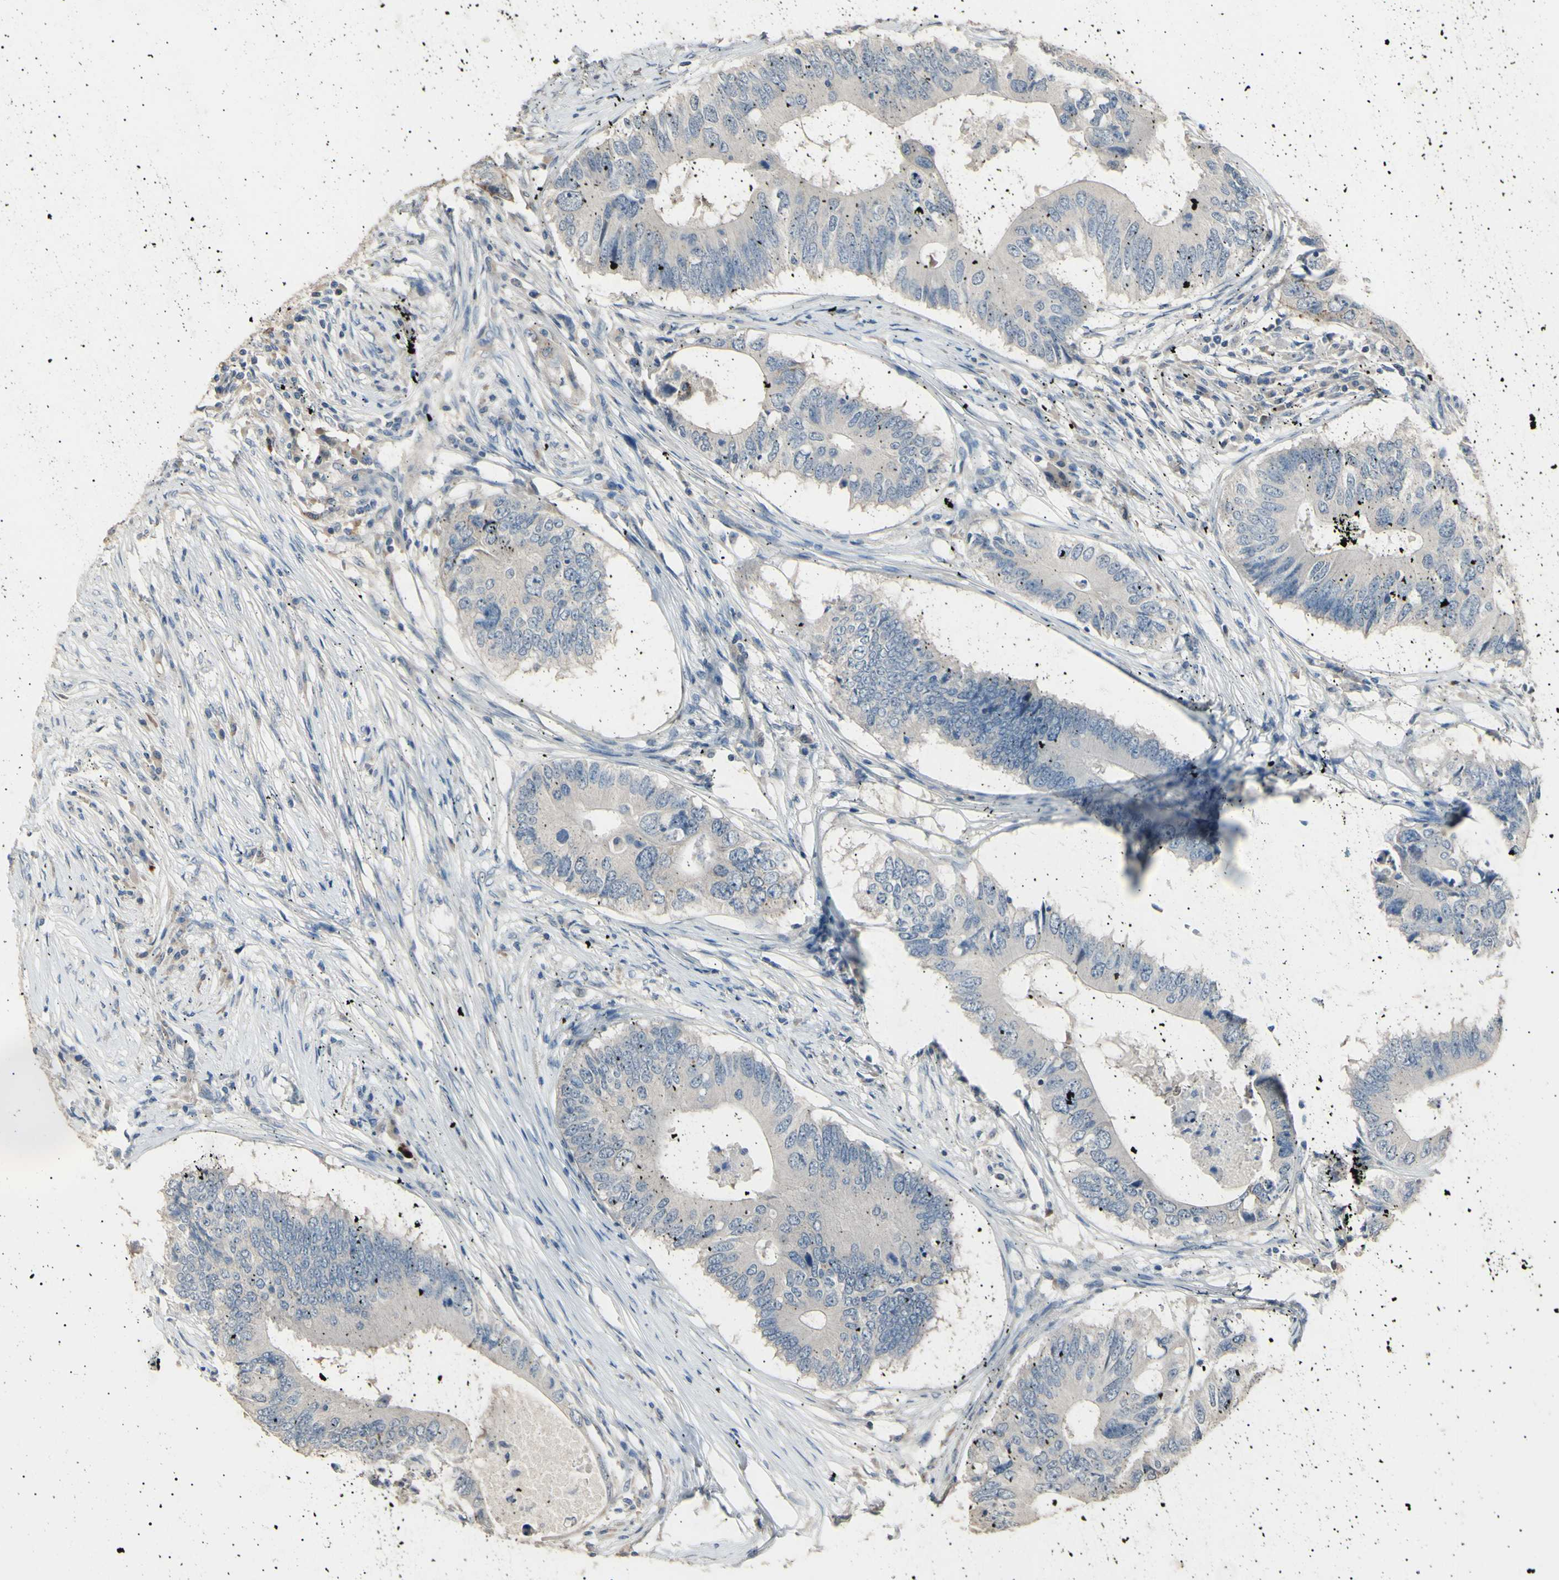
{"staining": {"intensity": "negative", "quantity": "none", "location": "none"}, "tissue": "colorectal cancer", "cell_type": "Tumor cells", "image_type": "cancer", "snomed": [{"axis": "morphology", "description": "Adenocarcinoma, NOS"}, {"axis": "topography", "description": "Colon"}], "caption": "DAB (3,3'-diaminobenzidine) immunohistochemical staining of colorectal adenocarcinoma displays no significant staining in tumor cells.", "gene": "LDLR", "patient": {"sex": "male", "age": 71}}